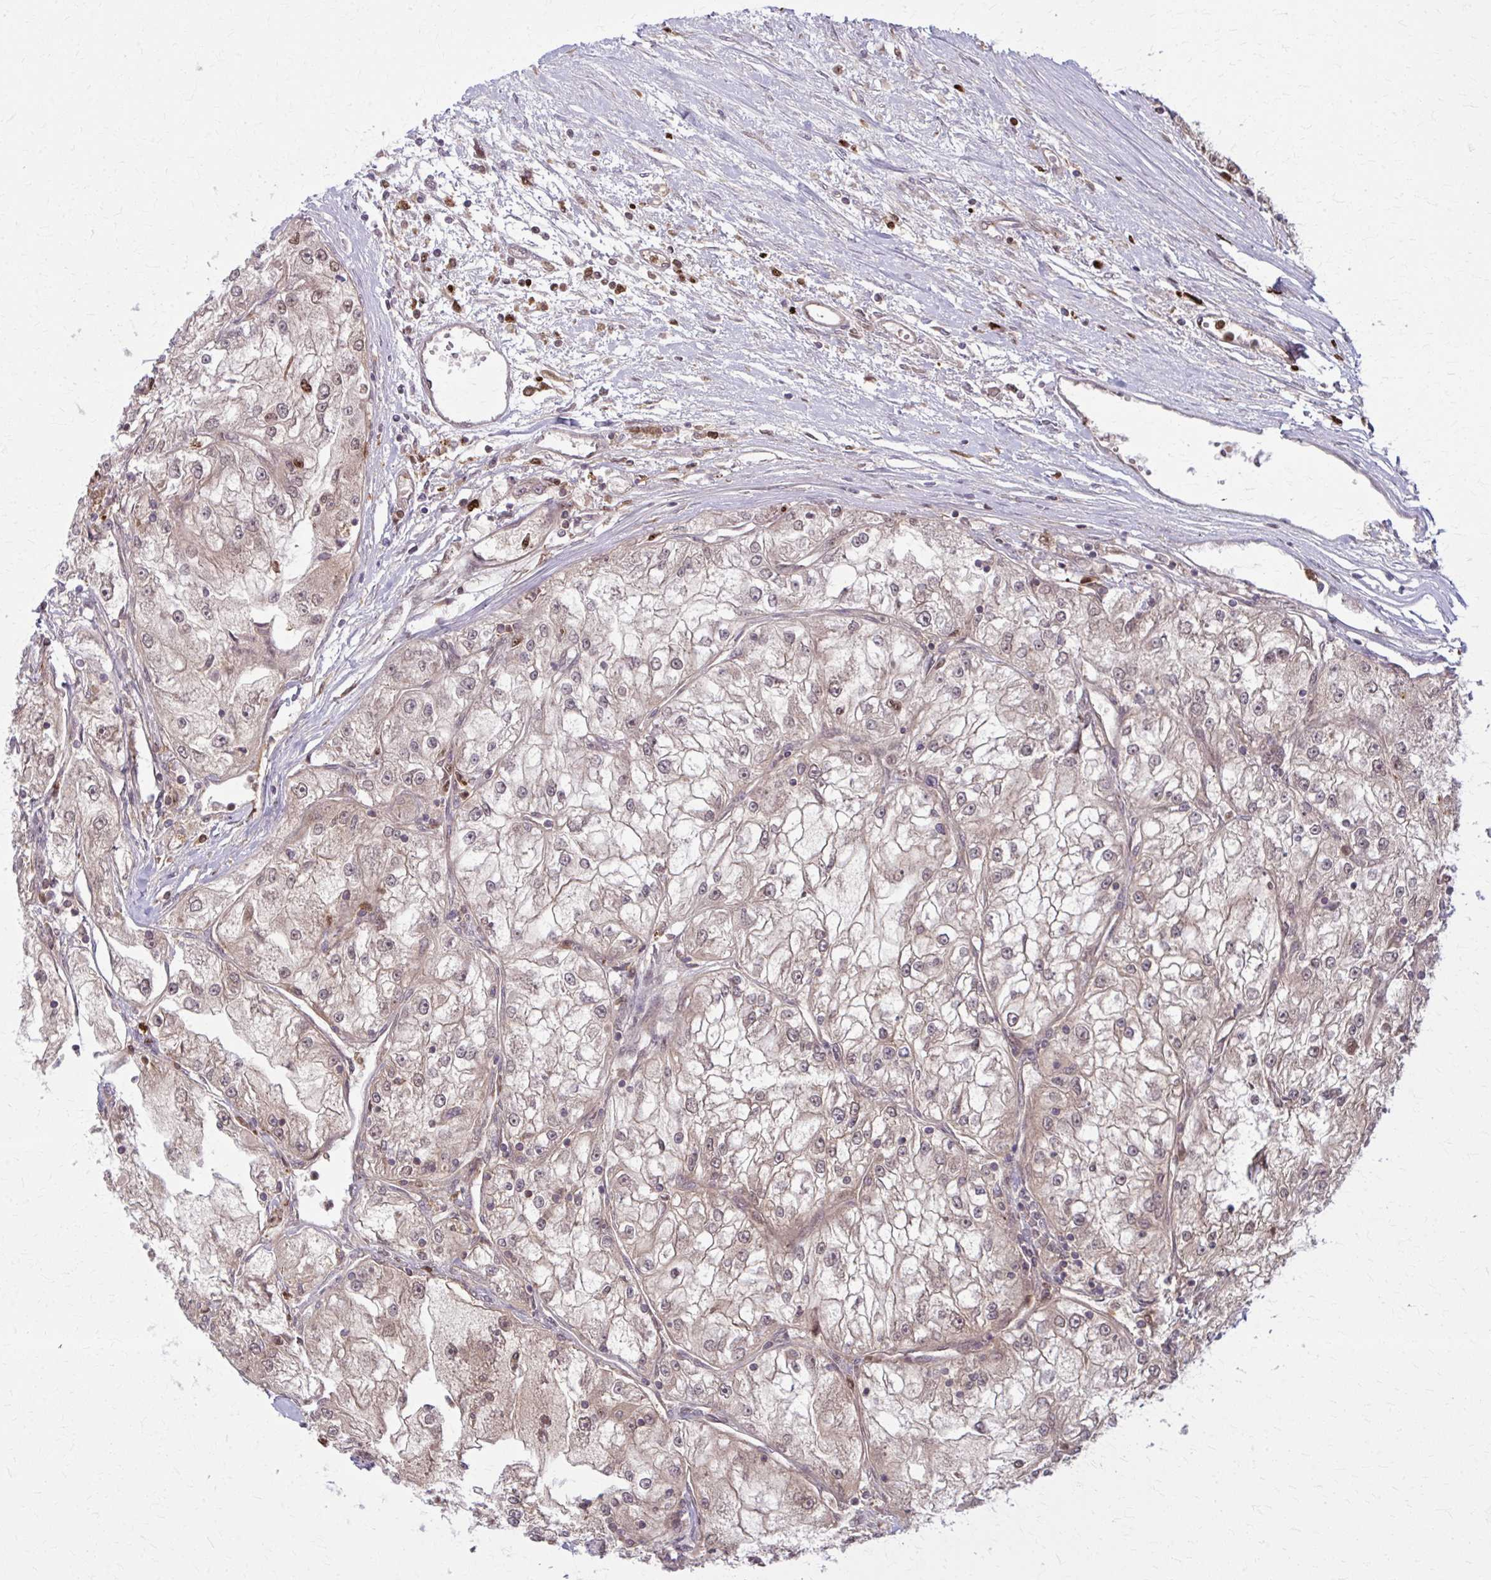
{"staining": {"intensity": "weak", "quantity": "25%-75%", "location": "cytoplasmic/membranous"}, "tissue": "renal cancer", "cell_type": "Tumor cells", "image_type": "cancer", "snomed": [{"axis": "morphology", "description": "Adenocarcinoma, NOS"}, {"axis": "topography", "description": "Kidney"}], "caption": "Immunohistochemical staining of human adenocarcinoma (renal) reveals weak cytoplasmic/membranous protein expression in approximately 25%-75% of tumor cells. The staining was performed using DAB (3,3'-diaminobenzidine) to visualize the protein expression in brown, while the nuclei were stained in blue with hematoxylin (Magnification: 20x).", "gene": "ZNF559", "patient": {"sex": "female", "age": 72}}